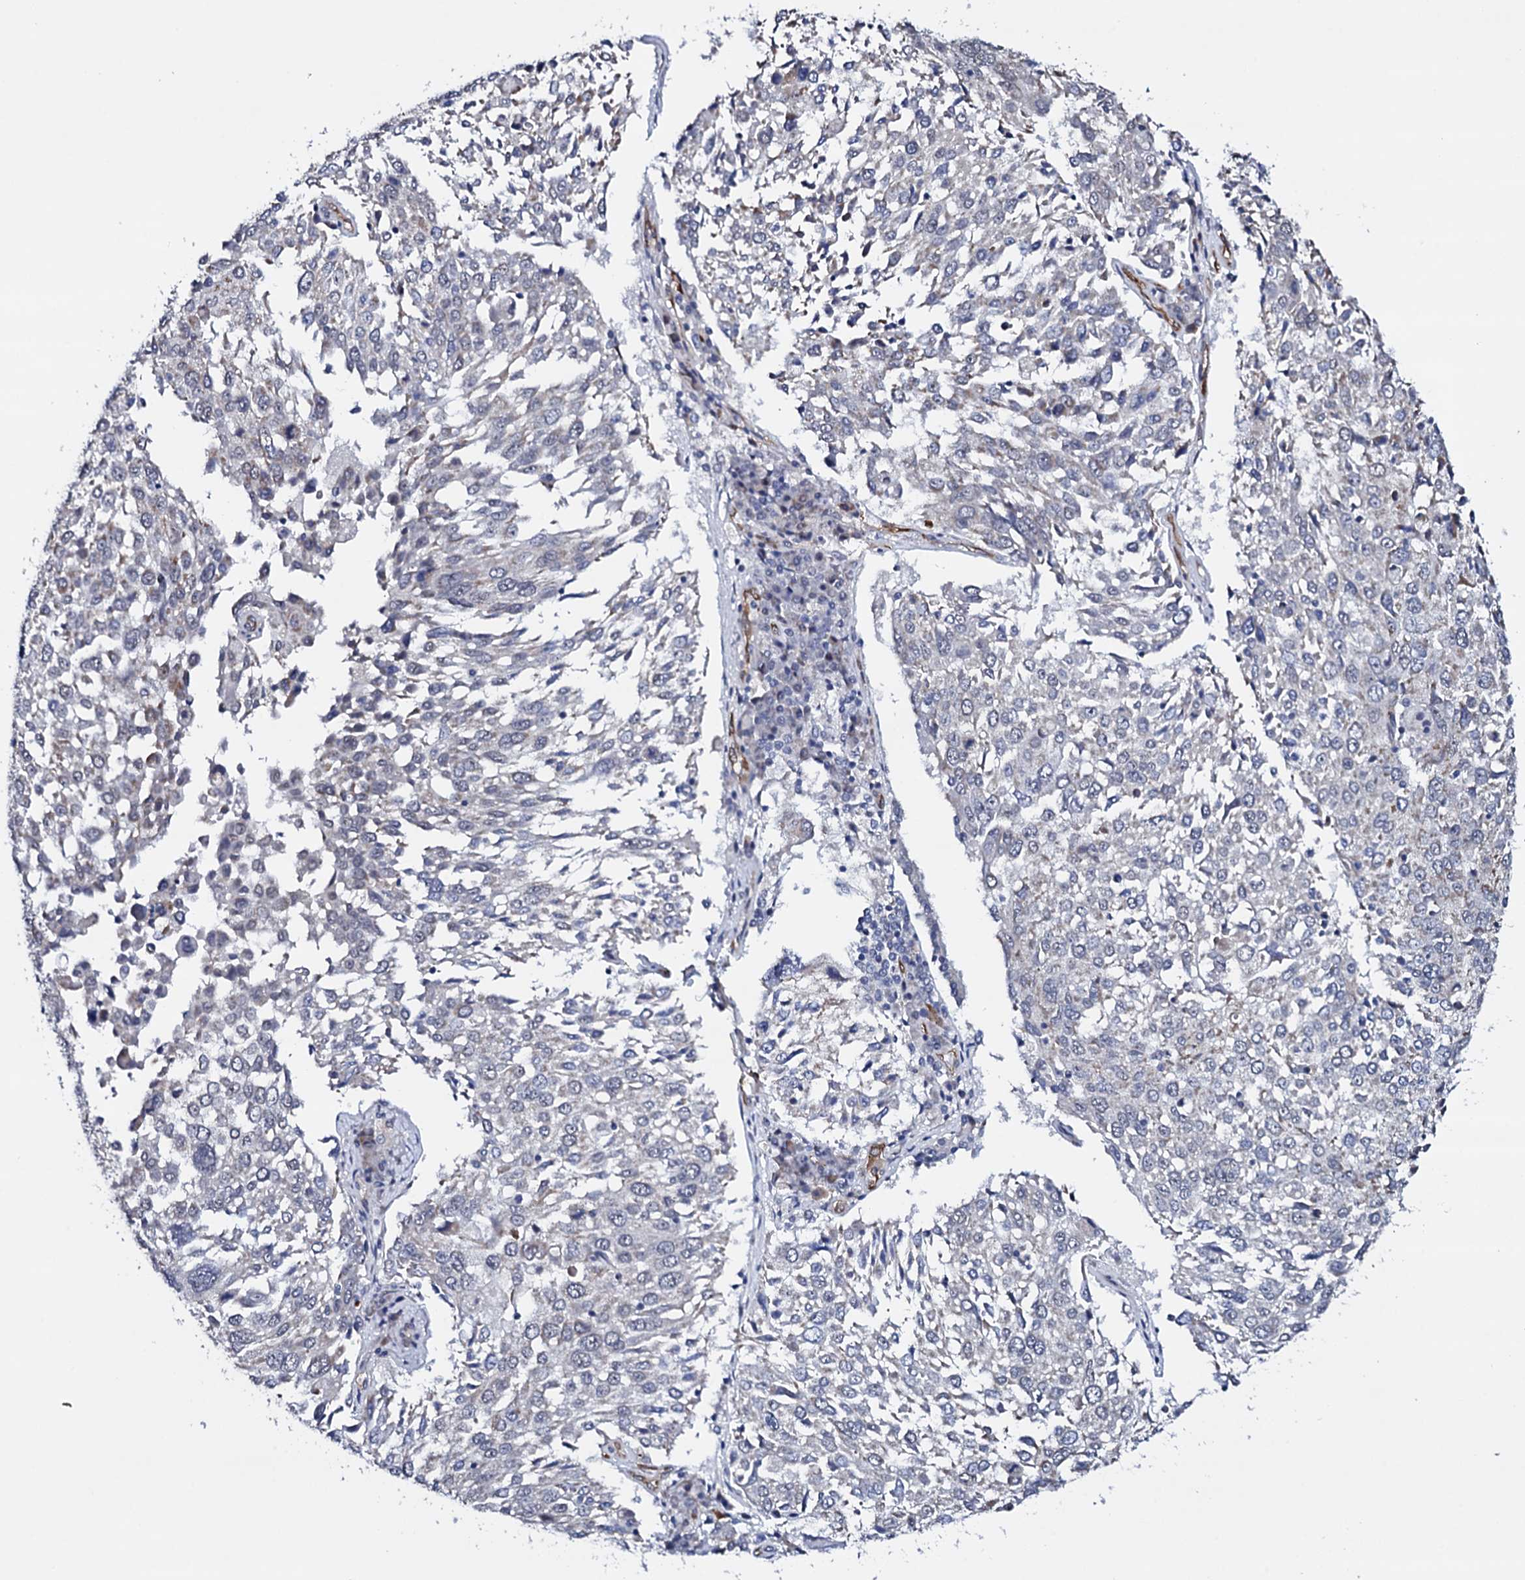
{"staining": {"intensity": "negative", "quantity": "none", "location": "none"}, "tissue": "lung cancer", "cell_type": "Tumor cells", "image_type": "cancer", "snomed": [{"axis": "morphology", "description": "Squamous cell carcinoma, NOS"}, {"axis": "topography", "description": "Lung"}], "caption": "Immunohistochemistry of human lung squamous cell carcinoma exhibits no staining in tumor cells.", "gene": "GAREM1", "patient": {"sex": "male", "age": 65}}